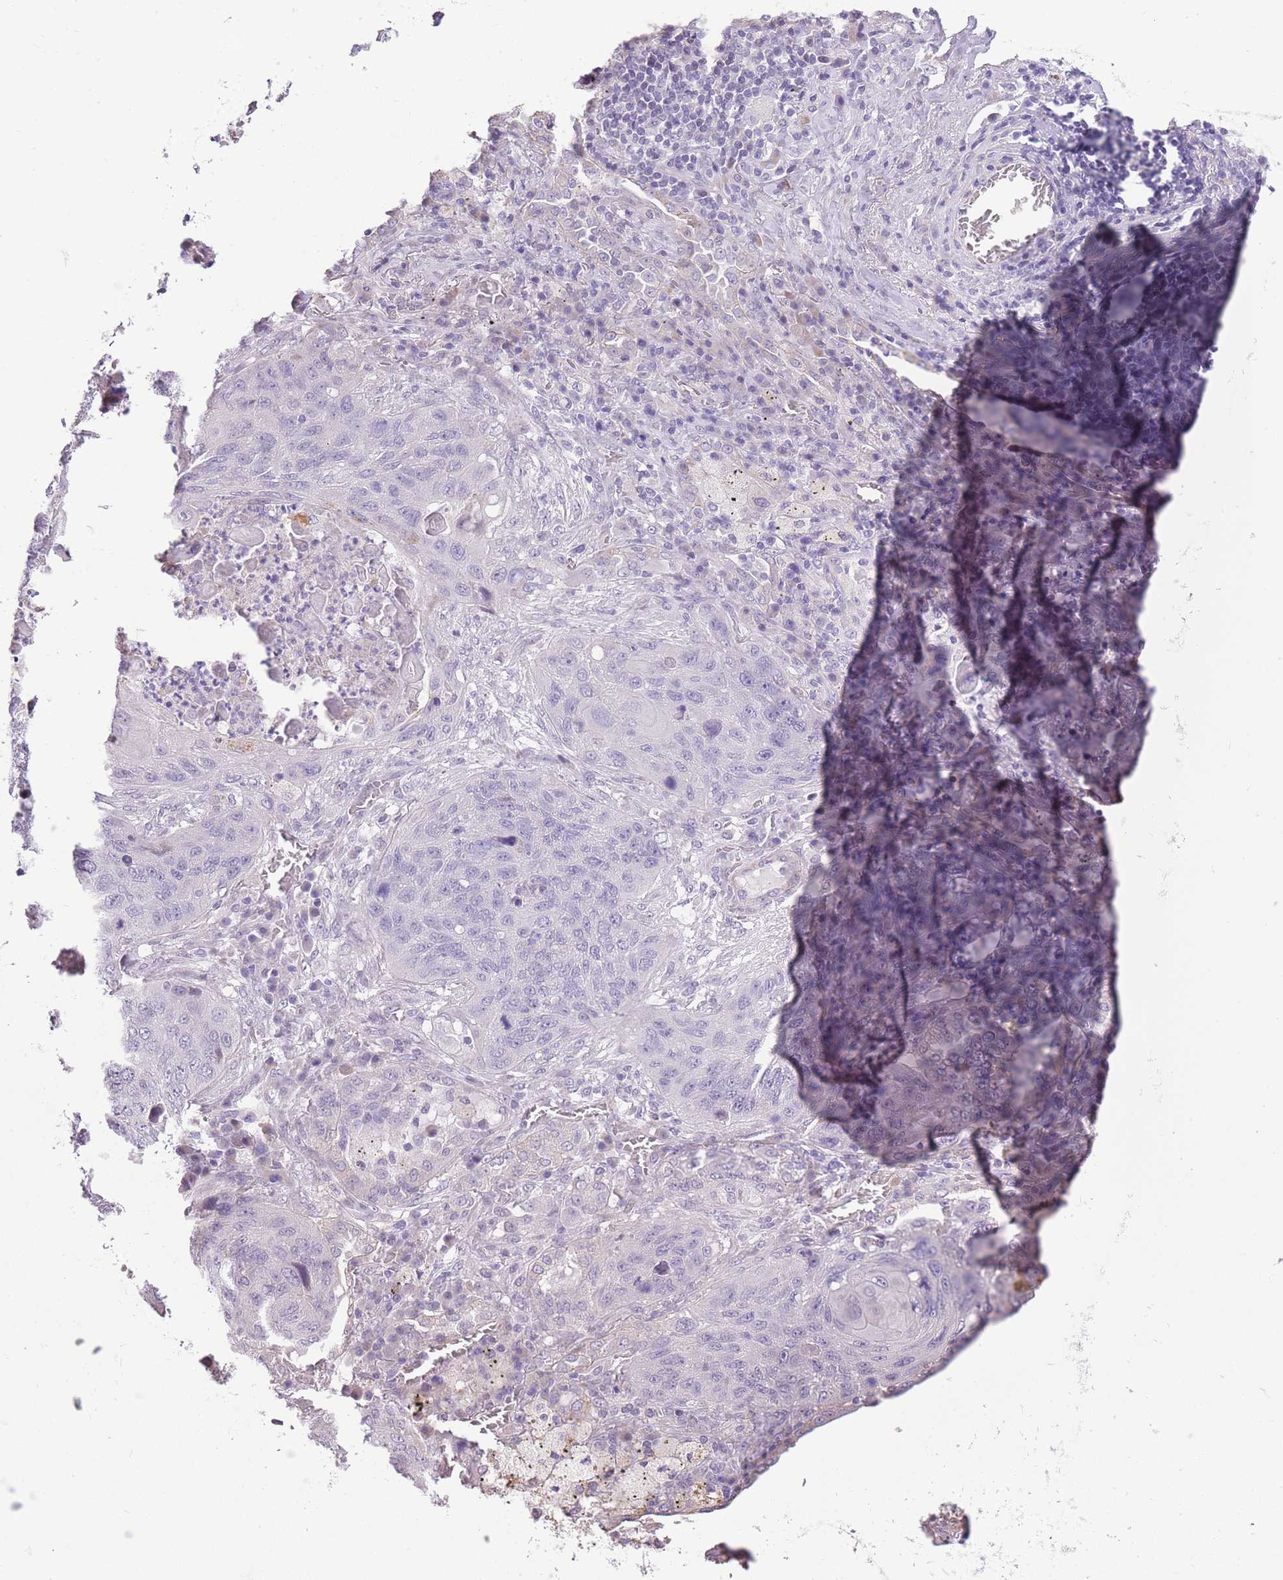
{"staining": {"intensity": "negative", "quantity": "none", "location": "none"}, "tissue": "lung cancer", "cell_type": "Tumor cells", "image_type": "cancer", "snomed": [{"axis": "morphology", "description": "Squamous cell carcinoma, NOS"}, {"axis": "topography", "description": "Lung"}], "caption": "The image reveals no staining of tumor cells in squamous cell carcinoma (lung).", "gene": "WDR70", "patient": {"sex": "female", "age": 63}}